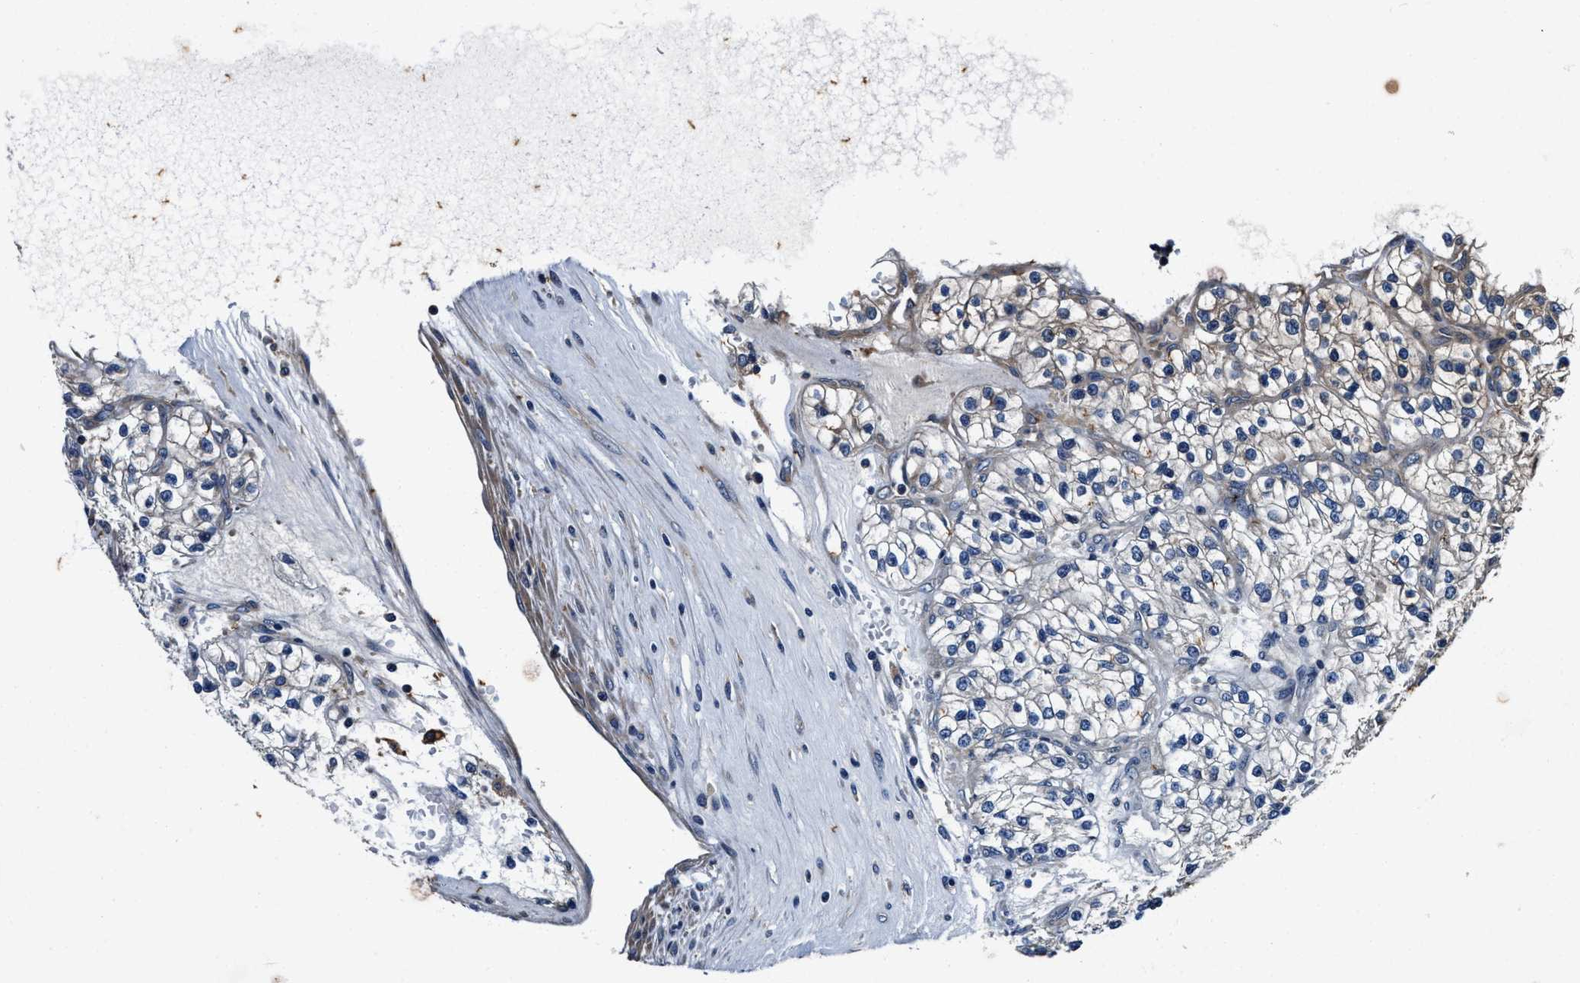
{"staining": {"intensity": "negative", "quantity": "none", "location": "none"}, "tissue": "renal cancer", "cell_type": "Tumor cells", "image_type": "cancer", "snomed": [{"axis": "morphology", "description": "Adenocarcinoma, NOS"}, {"axis": "topography", "description": "Kidney"}], "caption": "A micrograph of adenocarcinoma (renal) stained for a protein shows no brown staining in tumor cells. (Stains: DAB (3,3'-diaminobenzidine) immunohistochemistry with hematoxylin counter stain, Microscopy: brightfield microscopy at high magnification).", "gene": "PI4KB", "patient": {"sex": "female", "age": 57}}